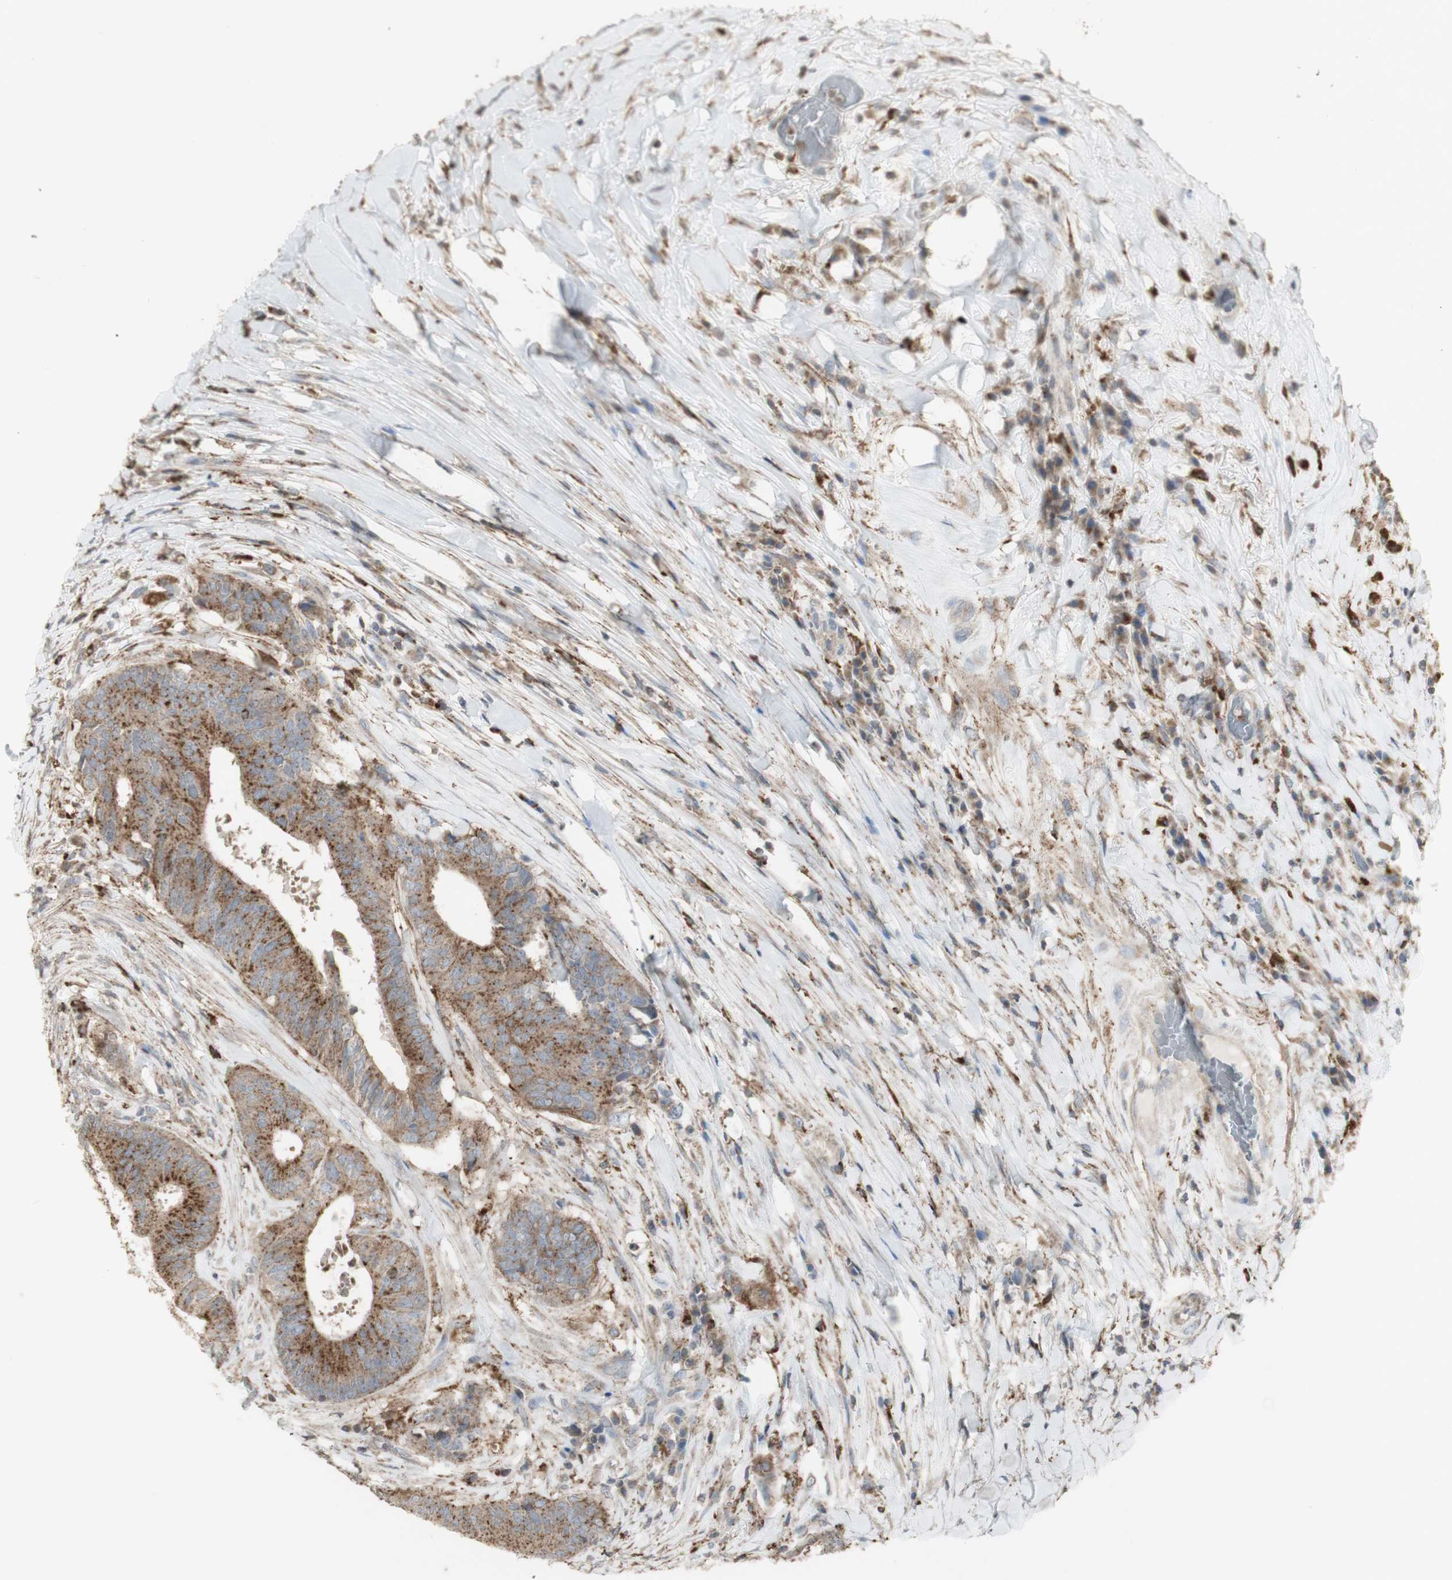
{"staining": {"intensity": "moderate", "quantity": ">75%", "location": "cytoplasmic/membranous"}, "tissue": "colorectal cancer", "cell_type": "Tumor cells", "image_type": "cancer", "snomed": [{"axis": "morphology", "description": "Adenocarcinoma, NOS"}, {"axis": "topography", "description": "Rectum"}], "caption": "The image shows staining of adenocarcinoma (colorectal), revealing moderate cytoplasmic/membranous protein staining (brown color) within tumor cells.", "gene": "ATP6V1E1", "patient": {"sex": "male", "age": 72}}